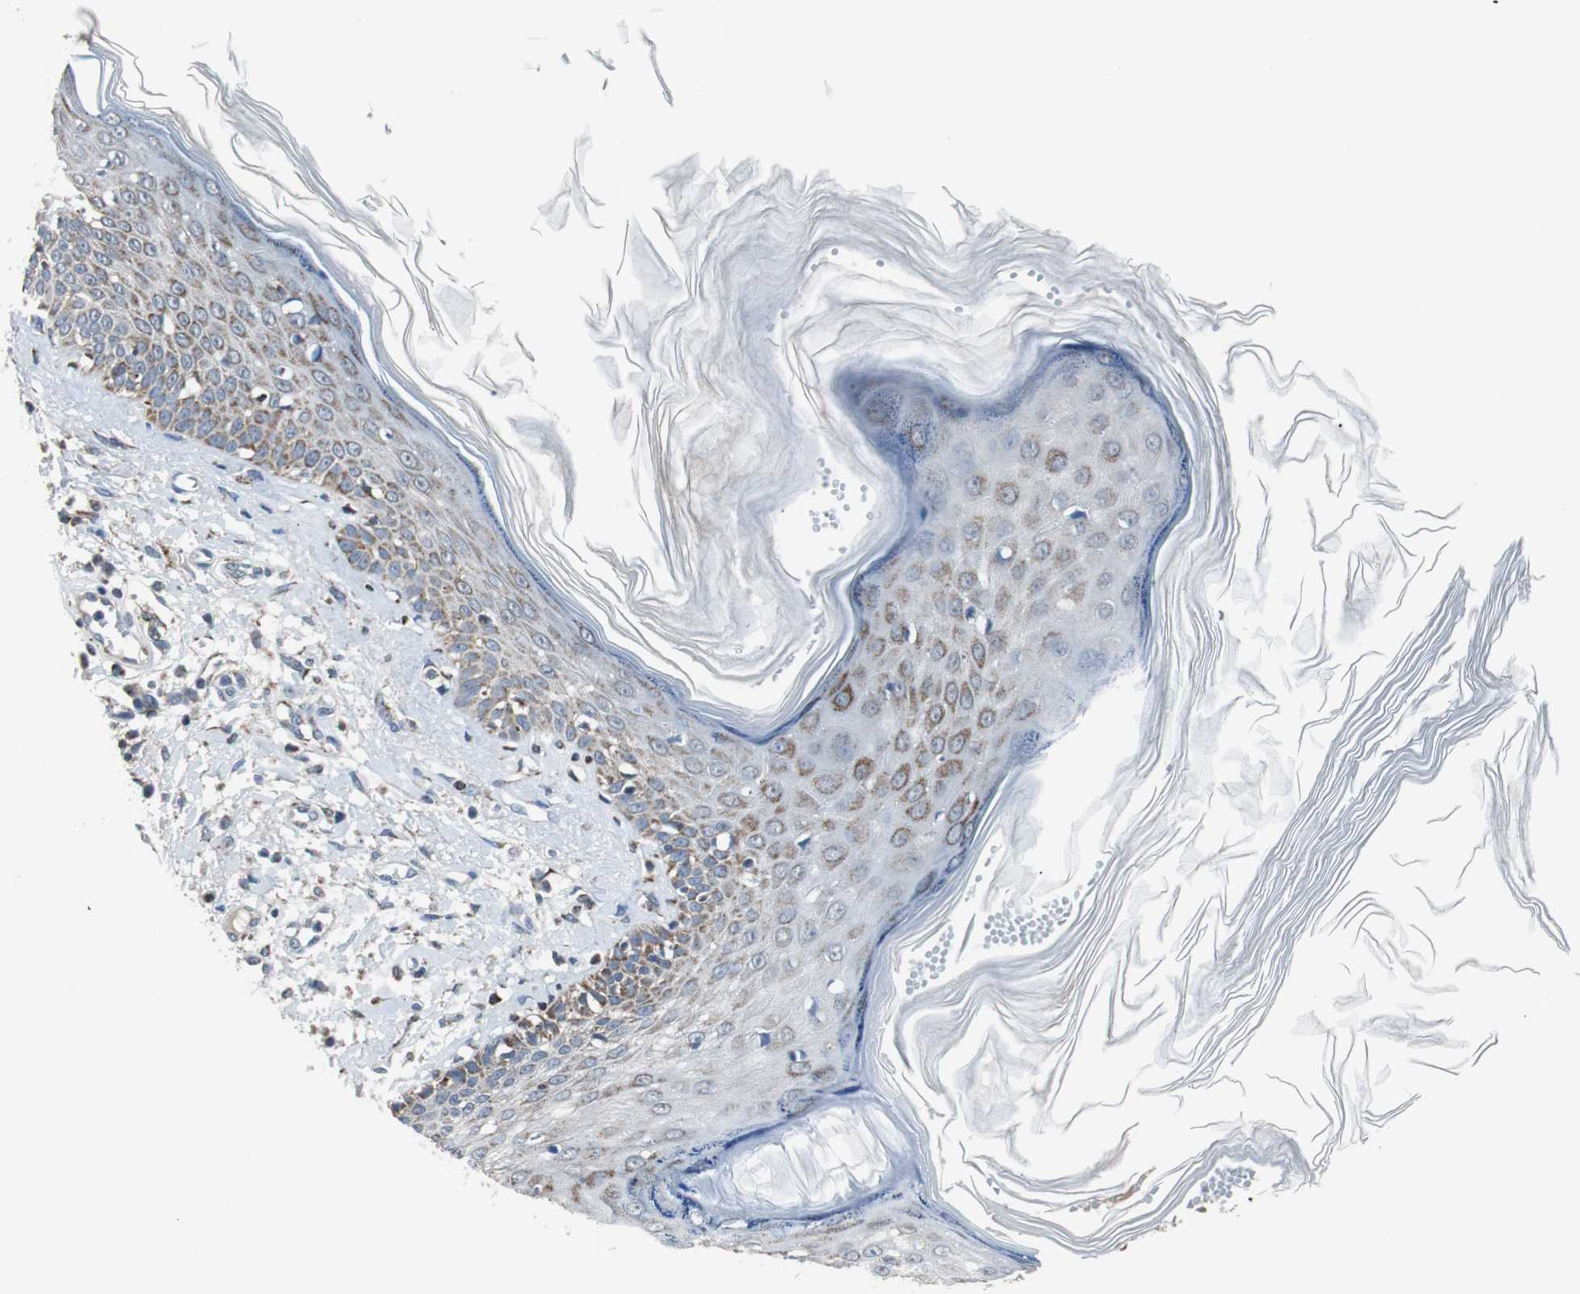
{"staining": {"intensity": "moderate", "quantity": ">75%", "location": "cytoplasmic/membranous"}, "tissue": "skin cancer", "cell_type": "Tumor cells", "image_type": "cancer", "snomed": [{"axis": "morphology", "description": "Squamous cell carcinoma, NOS"}, {"axis": "topography", "description": "Skin"}], "caption": "Skin squamous cell carcinoma tissue reveals moderate cytoplasmic/membranous positivity in approximately >75% of tumor cells, visualized by immunohistochemistry.", "gene": "PITRM1", "patient": {"sex": "female", "age": 78}}